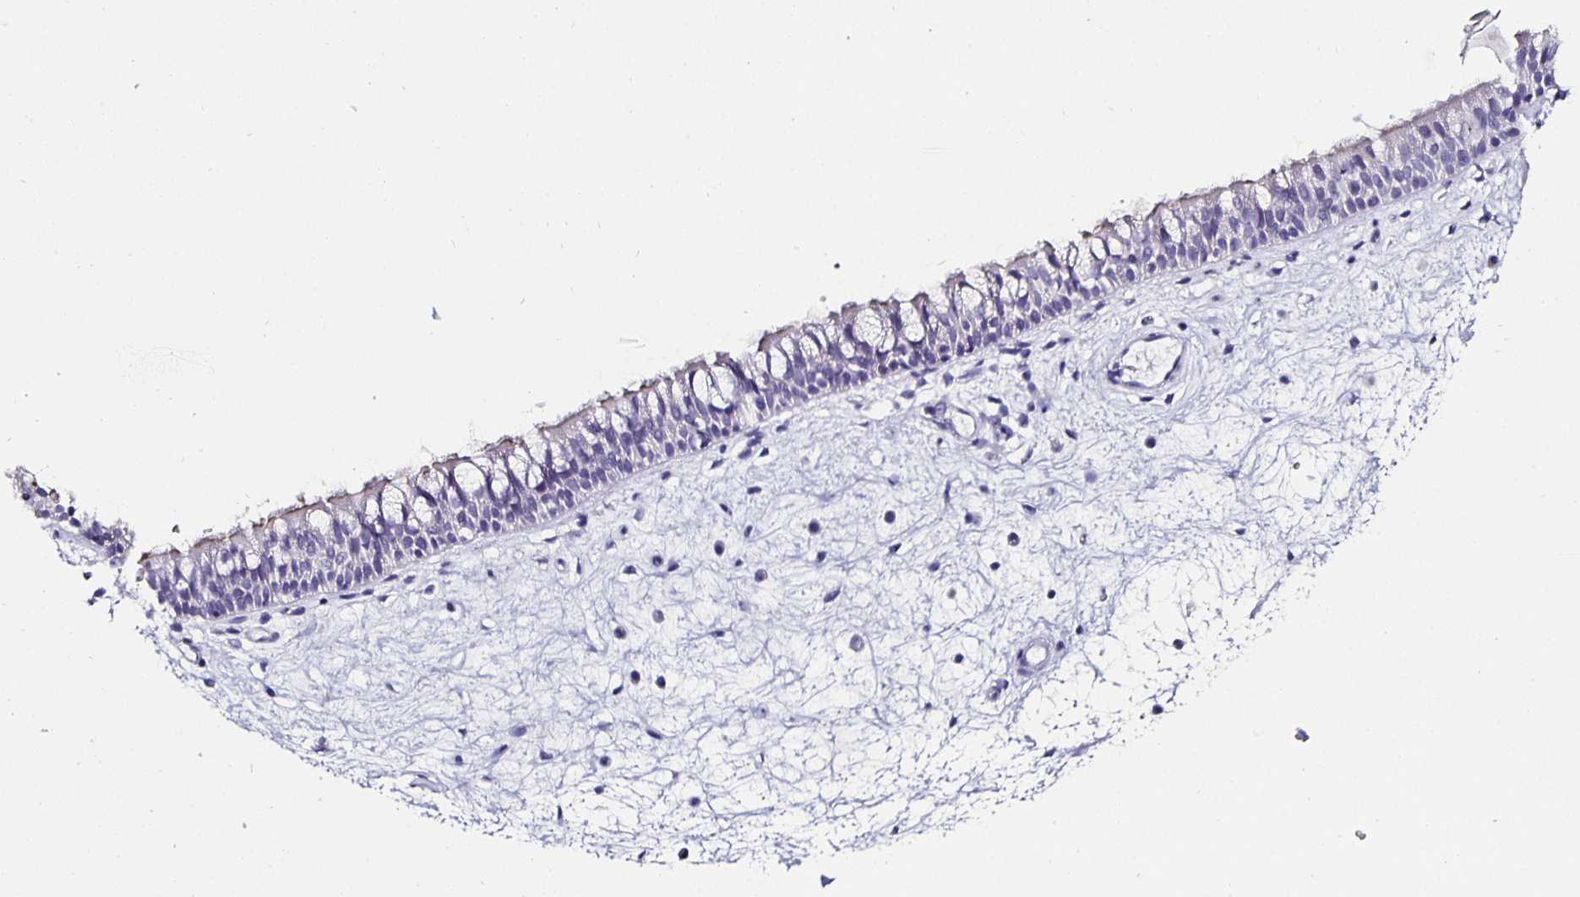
{"staining": {"intensity": "negative", "quantity": "none", "location": "none"}, "tissue": "nasopharynx", "cell_type": "Respiratory epithelial cells", "image_type": "normal", "snomed": [{"axis": "morphology", "description": "Normal tissue, NOS"}, {"axis": "topography", "description": "Nasopharynx"}], "caption": "Protein analysis of normal nasopharynx reveals no significant positivity in respiratory epithelial cells. (DAB (3,3'-diaminobenzidine) immunohistochemistry (IHC), high magnification).", "gene": "CHGA", "patient": {"sex": "male", "age": 69}}